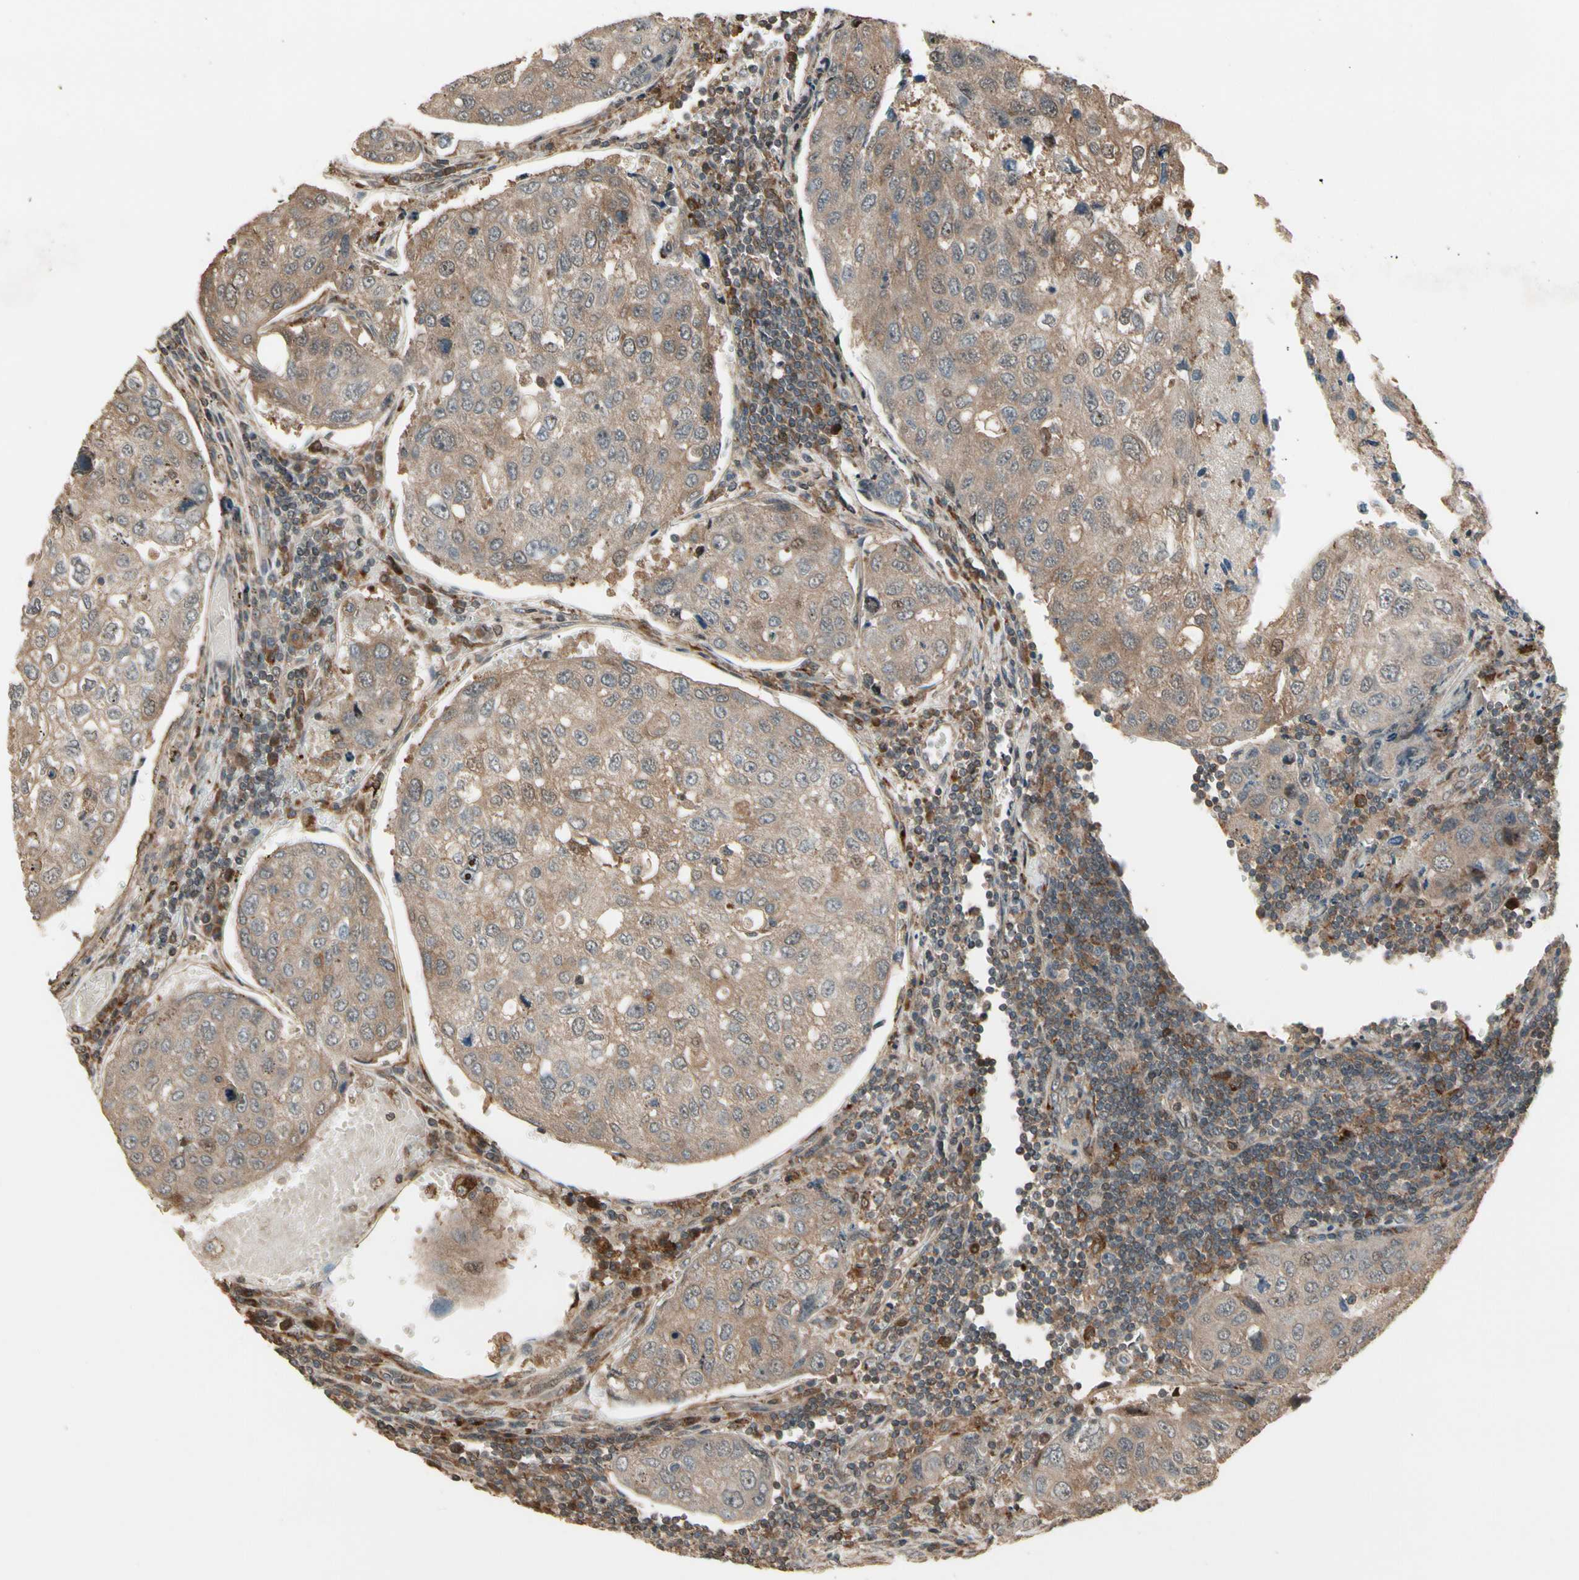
{"staining": {"intensity": "weak", "quantity": ">75%", "location": "cytoplasmic/membranous"}, "tissue": "urothelial cancer", "cell_type": "Tumor cells", "image_type": "cancer", "snomed": [{"axis": "morphology", "description": "Urothelial carcinoma, High grade"}, {"axis": "topography", "description": "Lymph node"}, {"axis": "topography", "description": "Urinary bladder"}], "caption": "High-power microscopy captured an immunohistochemistry micrograph of urothelial cancer, revealing weak cytoplasmic/membranous staining in approximately >75% of tumor cells.", "gene": "CSF1R", "patient": {"sex": "male", "age": 51}}